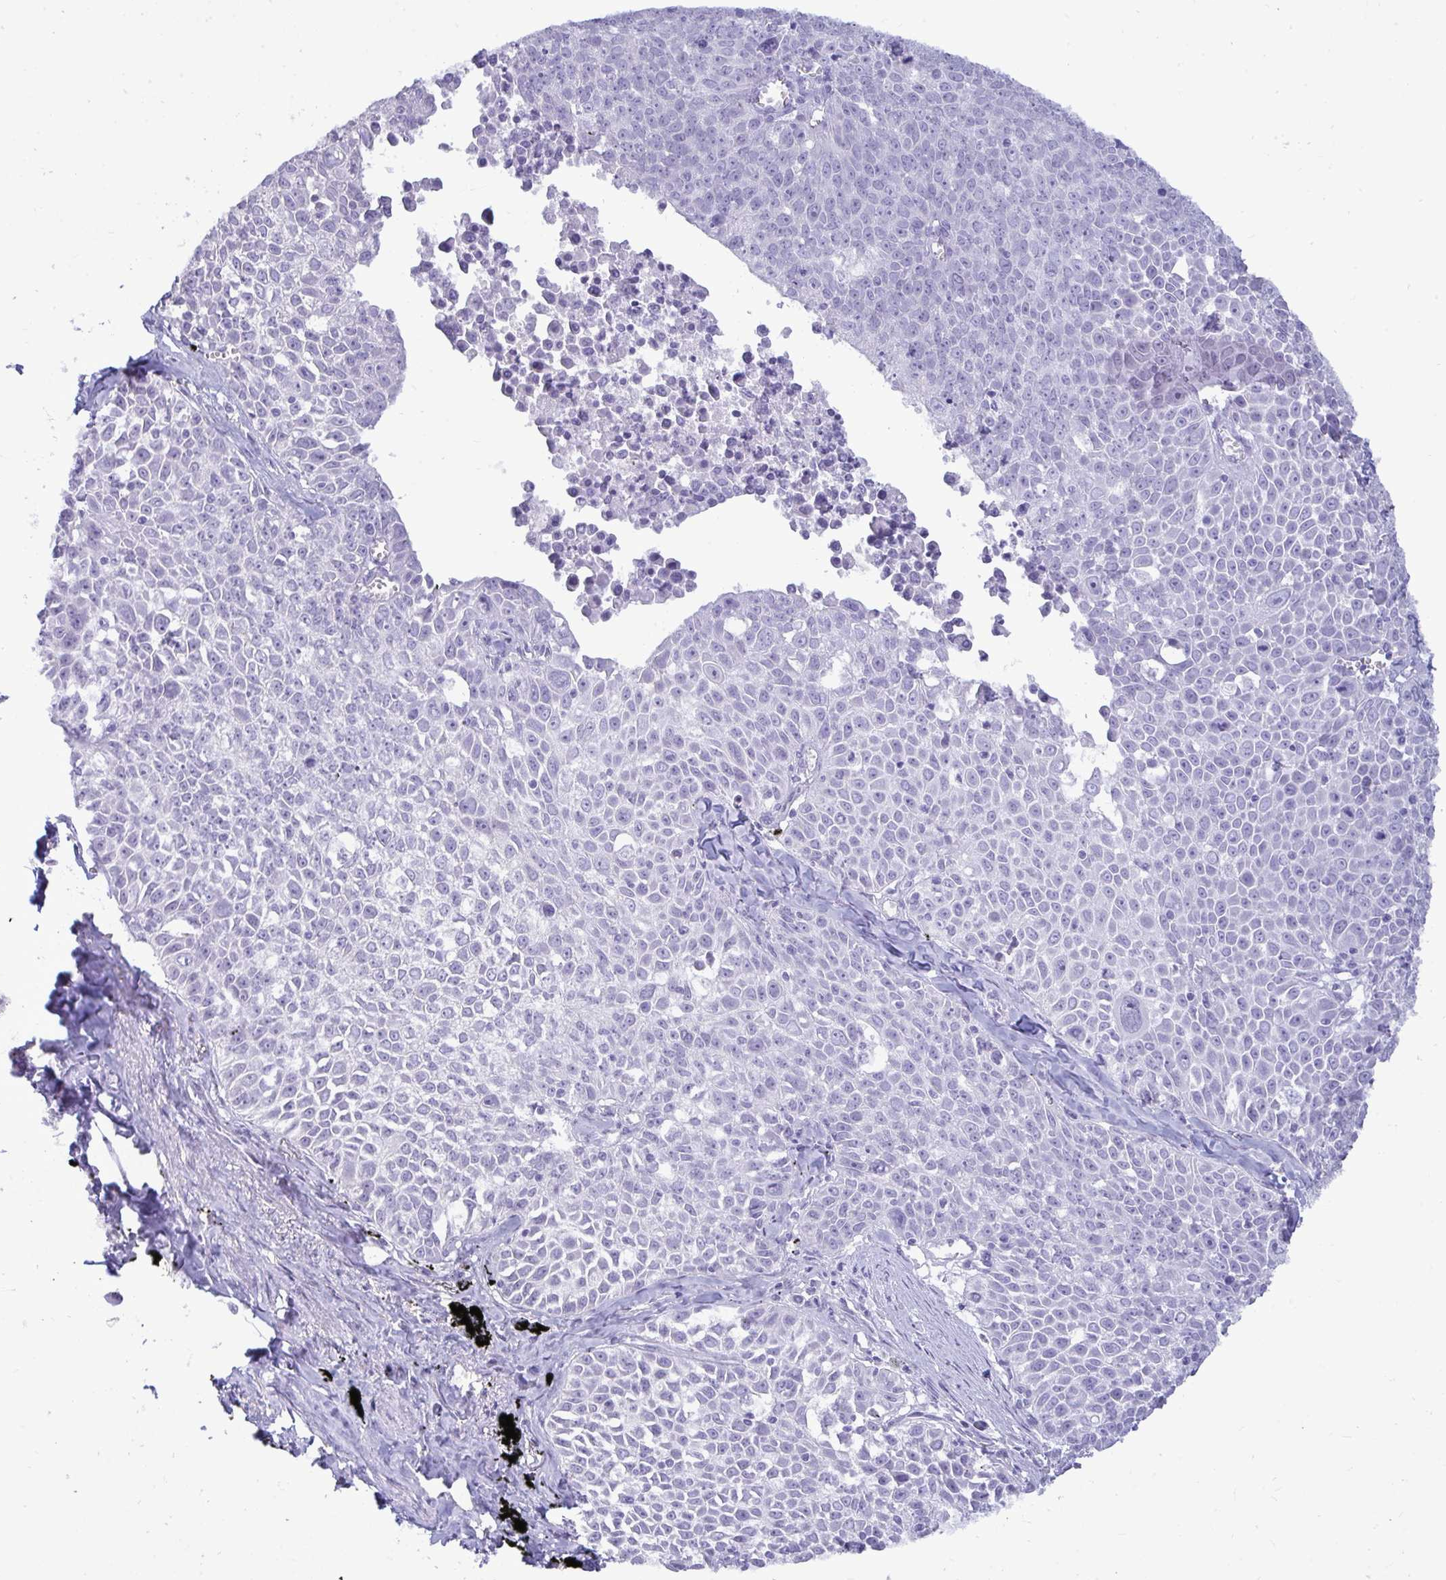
{"staining": {"intensity": "negative", "quantity": "none", "location": "none"}, "tissue": "lung cancer", "cell_type": "Tumor cells", "image_type": "cancer", "snomed": [{"axis": "morphology", "description": "Squamous cell carcinoma, NOS"}, {"axis": "morphology", "description": "Squamous cell carcinoma, metastatic, NOS"}, {"axis": "topography", "description": "Lymph node"}, {"axis": "topography", "description": "Lung"}], "caption": "Immunohistochemistry image of human lung cancer (squamous cell carcinoma) stained for a protein (brown), which reveals no positivity in tumor cells. The staining was performed using DAB to visualize the protein expression in brown, while the nuclei were stained in blue with hematoxylin (Magnification: 20x).", "gene": "ANKRD60", "patient": {"sex": "female", "age": 62}}